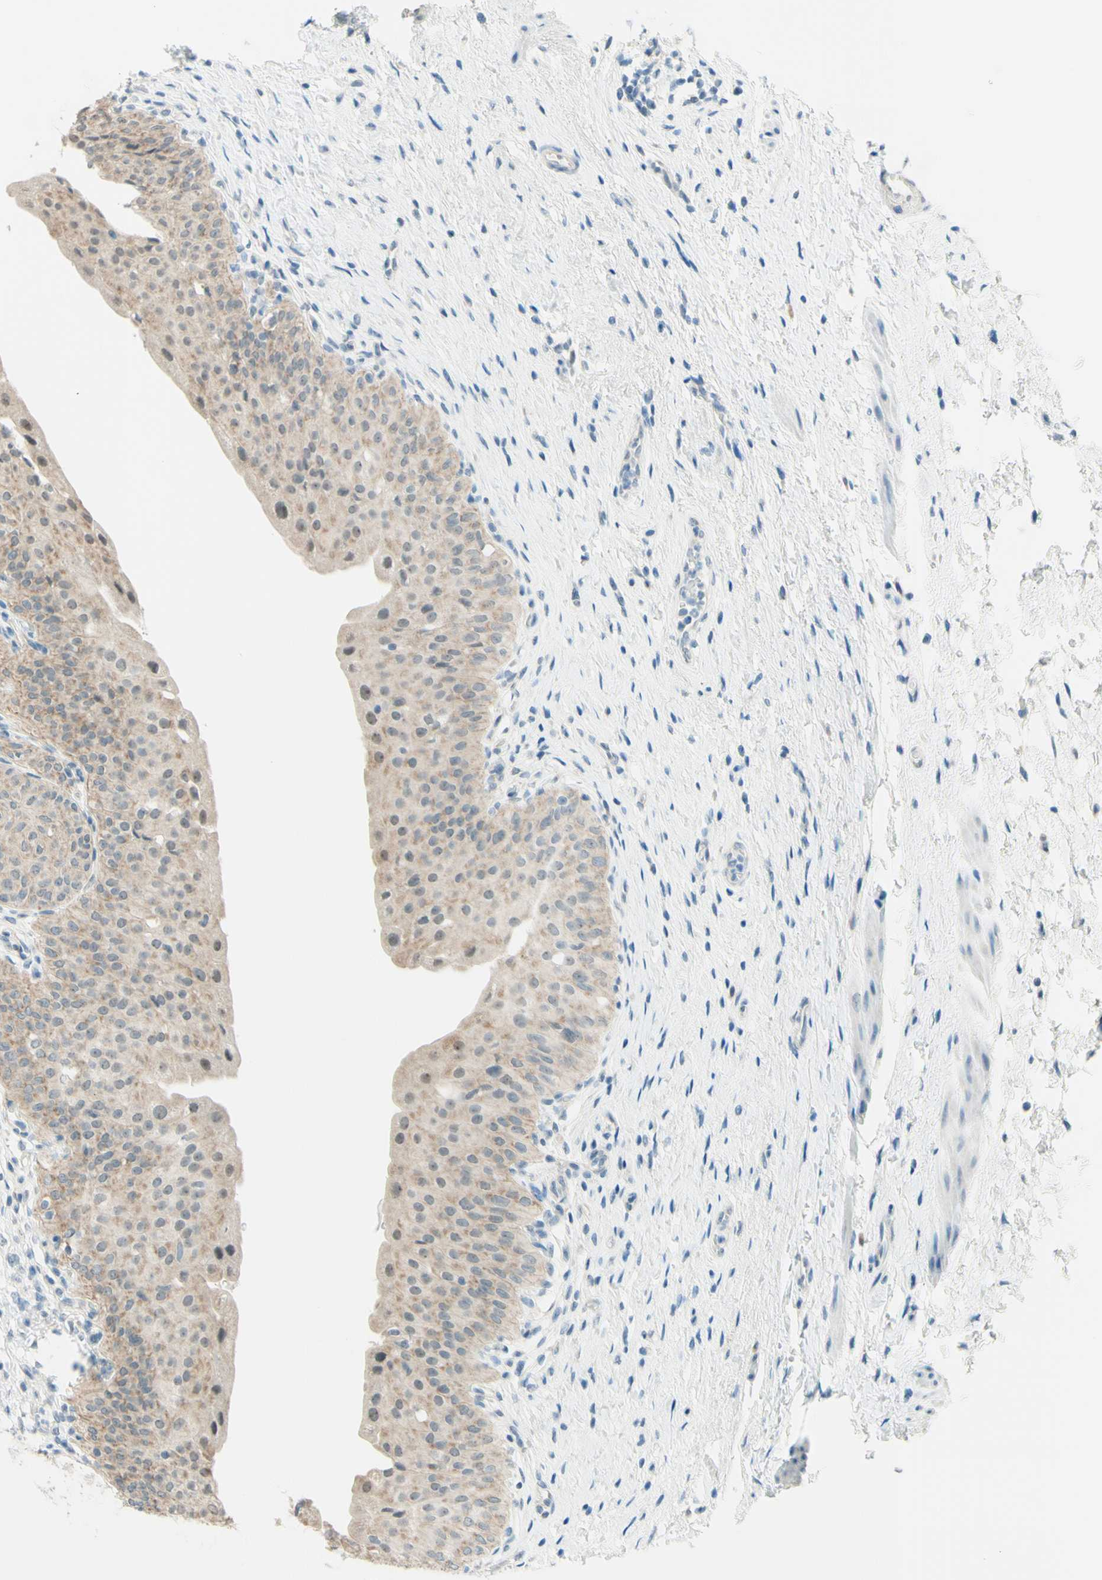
{"staining": {"intensity": "weak", "quantity": ">75%", "location": "cytoplasmic/membranous"}, "tissue": "urinary bladder", "cell_type": "Urothelial cells", "image_type": "normal", "snomed": [{"axis": "morphology", "description": "Normal tissue, NOS"}, {"axis": "morphology", "description": "Urothelial carcinoma, High grade"}, {"axis": "topography", "description": "Urinary bladder"}], "caption": "About >75% of urothelial cells in unremarkable urinary bladder exhibit weak cytoplasmic/membranous protein expression as visualized by brown immunohistochemical staining.", "gene": "JPH1", "patient": {"sex": "male", "age": 46}}